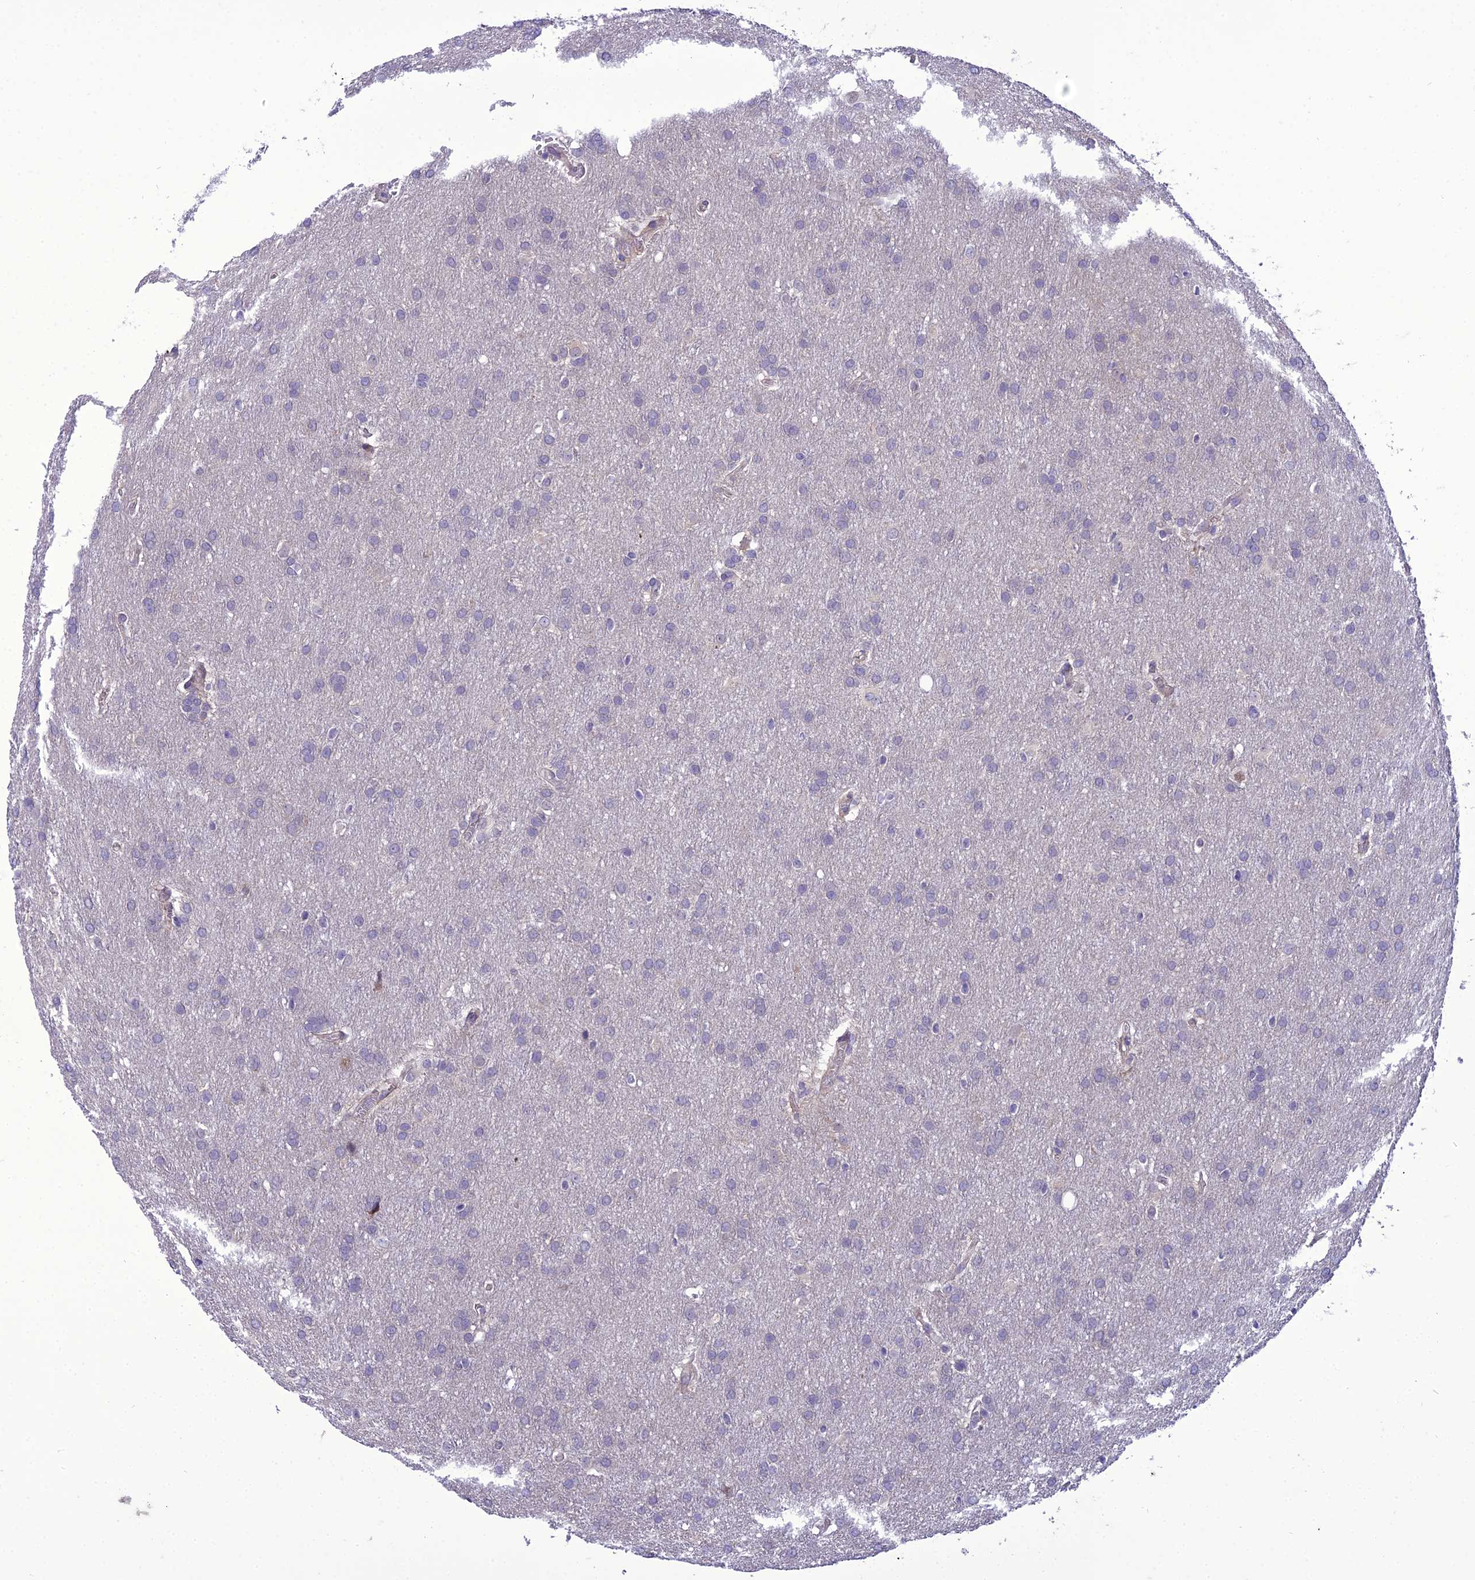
{"staining": {"intensity": "negative", "quantity": "none", "location": "none"}, "tissue": "glioma", "cell_type": "Tumor cells", "image_type": "cancer", "snomed": [{"axis": "morphology", "description": "Glioma, malignant, Low grade"}, {"axis": "topography", "description": "Brain"}], "caption": "Tumor cells are negative for brown protein staining in glioma.", "gene": "GAB4", "patient": {"sex": "female", "age": 32}}